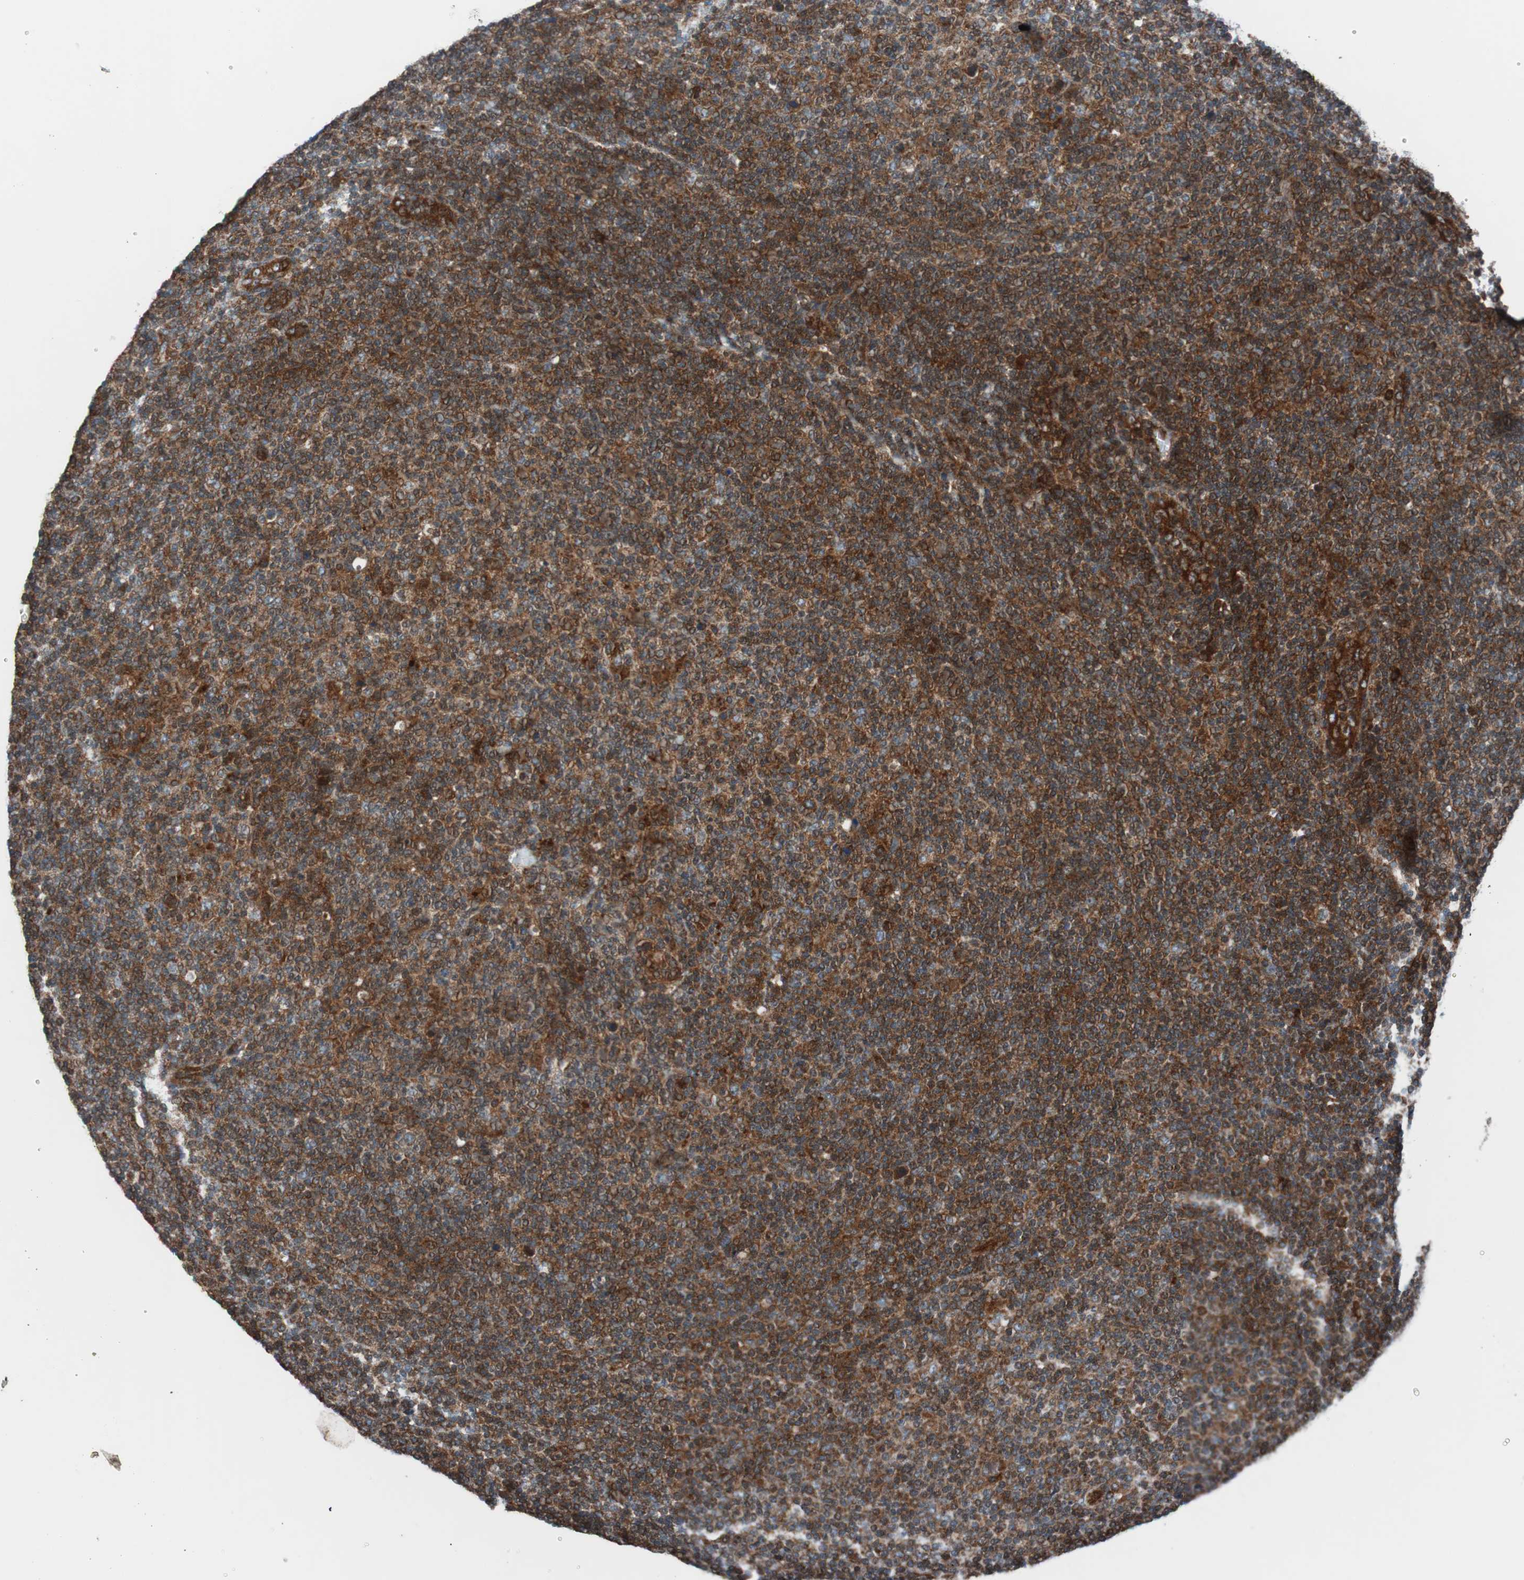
{"staining": {"intensity": "strong", "quantity": ">75%", "location": "cytoplasmic/membranous"}, "tissue": "lymphoma", "cell_type": "Tumor cells", "image_type": "cancer", "snomed": [{"axis": "morphology", "description": "Malignant lymphoma, non-Hodgkin's type, Low grade"}, {"axis": "topography", "description": "Lymph node"}], "caption": "A high amount of strong cytoplasmic/membranous positivity is present in about >75% of tumor cells in lymphoma tissue.", "gene": "CCL14", "patient": {"sex": "male", "age": 70}}